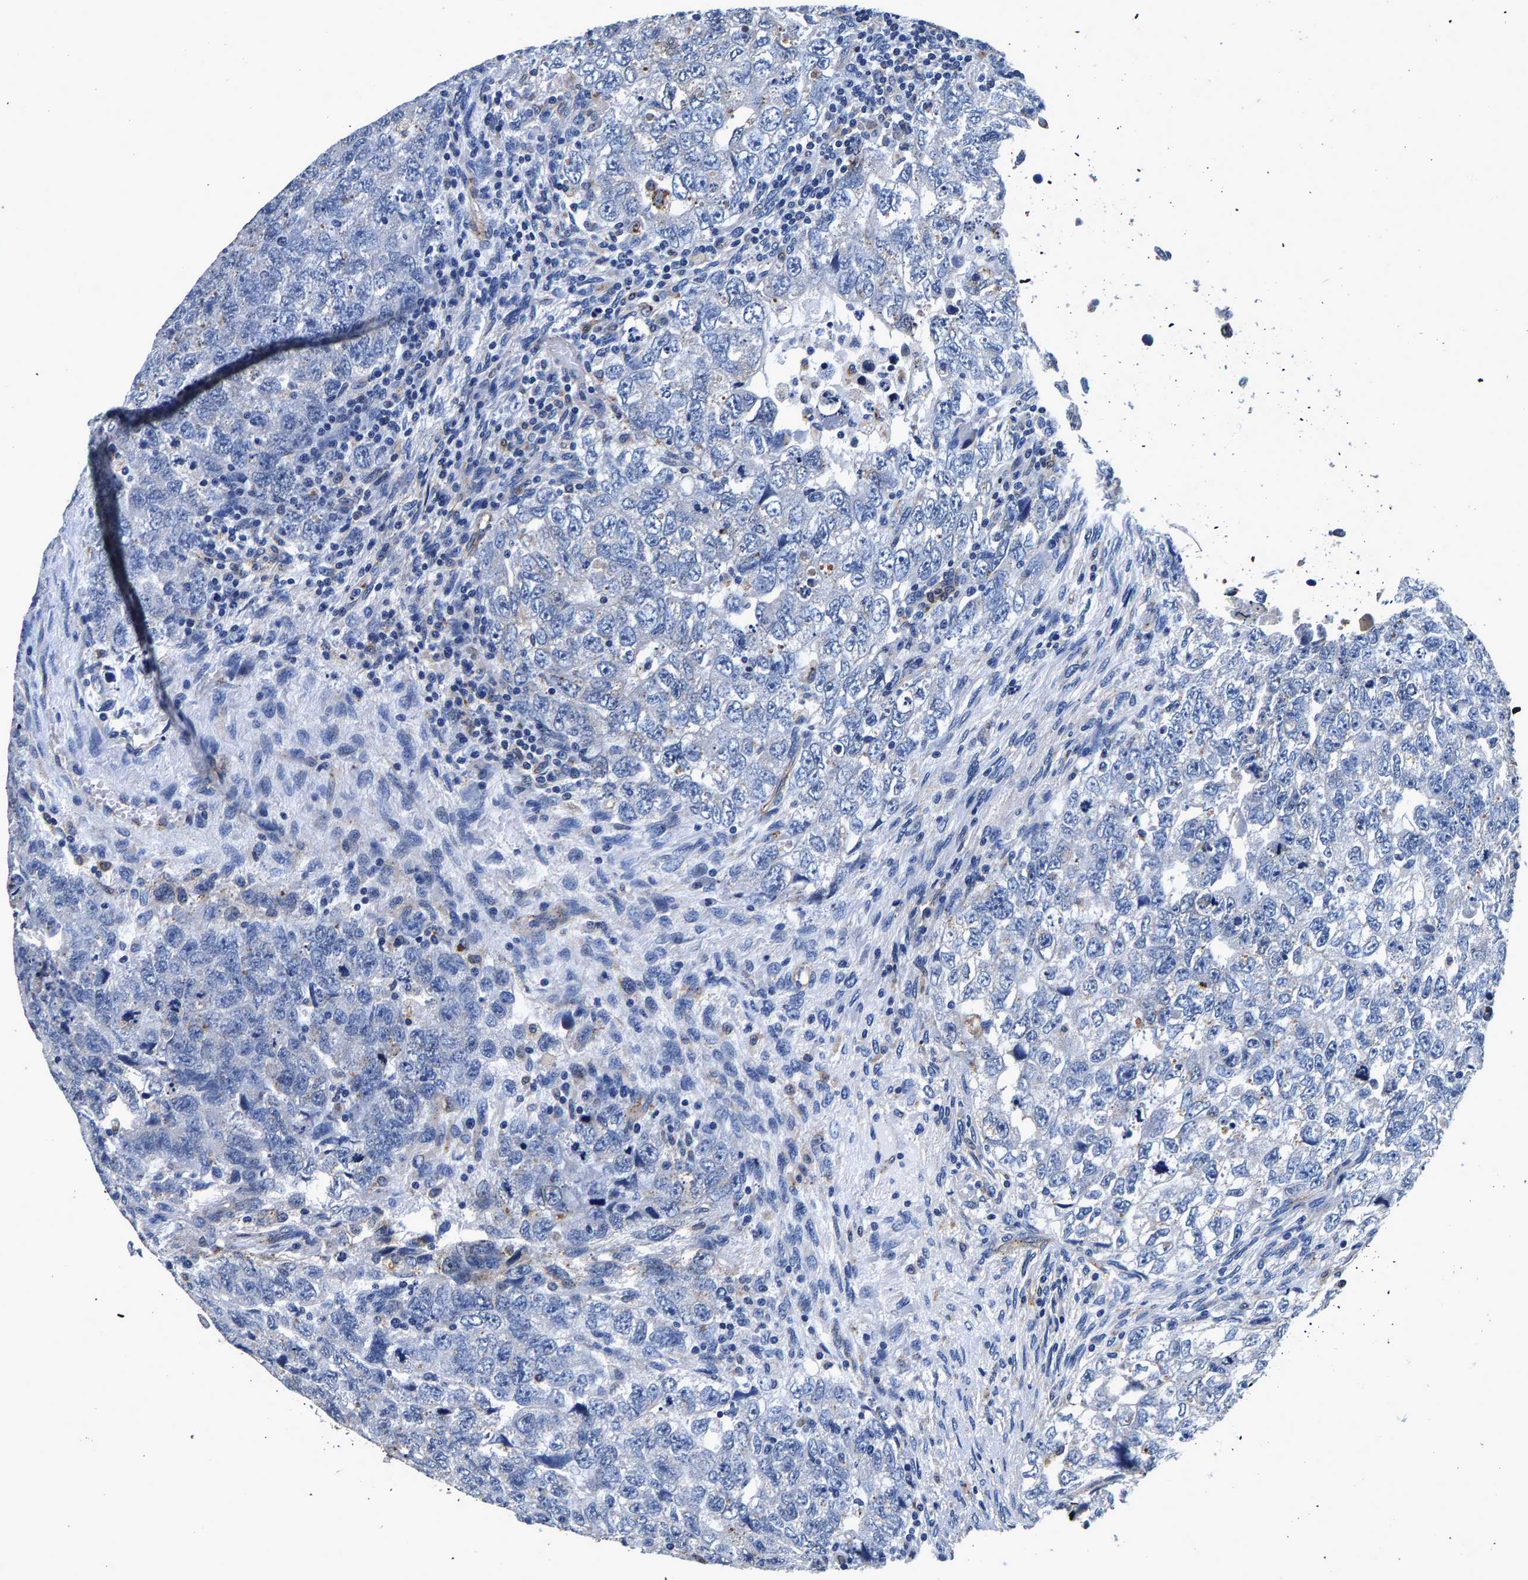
{"staining": {"intensity": "negative", "quantity": "none", "location": "none"}, "tissue": "testis cancer", "cell_type": "Tumor cells", "image_type": "cancer", "snomed": [{"axis": "morphology", "description": "Carcinoma, Embryonal, NOS"}, {"axis": "topography", "description": "Testis"}], "caption": "Human testis cancer (embryonal carcinoma) stained for a protein using IHC displays no staining in tumor cells.", "gene": "GRN", "patient": {"sex": "male", "age": 36}}